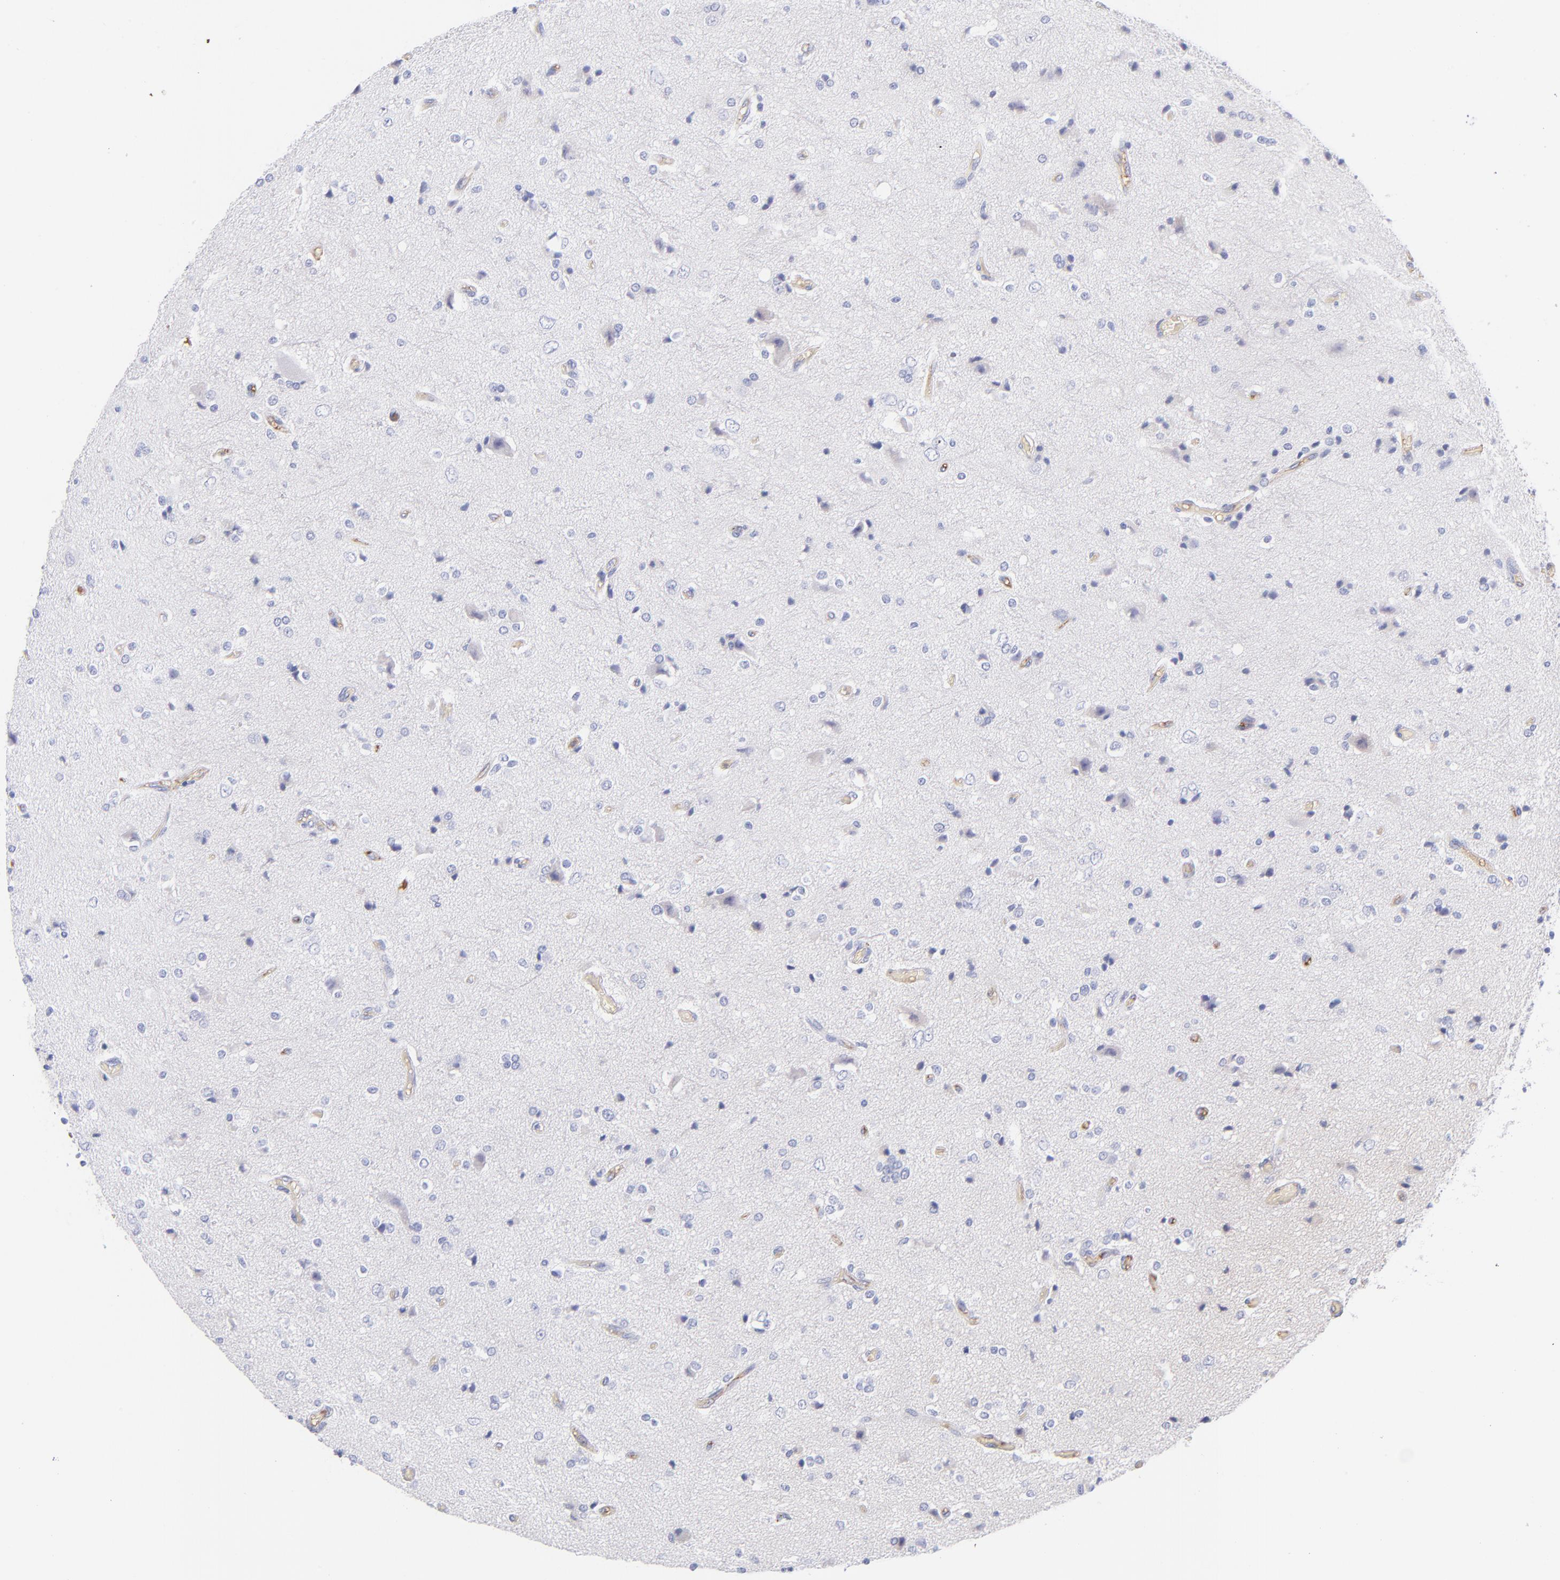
{"staining": {"intensity": "negative", "quantity": "none", "location": "none"}, "tissue": "glioma", "cell_type": "Tumor cells", "image_type": "cancer", "snomed": [{"axis": "morphology", "description": "Glioma, malignant, High grade"}, {"axis": "topography", "description": "Brain"}], "caption": "This histopathology image is of malignant glioma (high-grade) stained with immunohistochemistry to label a protein in brown with the nuclei are counter-stained blue. There is no staining in tumor cells. Nuclei are stained in blue.", "gene": "HP", "patient": {"sex": "male", "age": 47}}